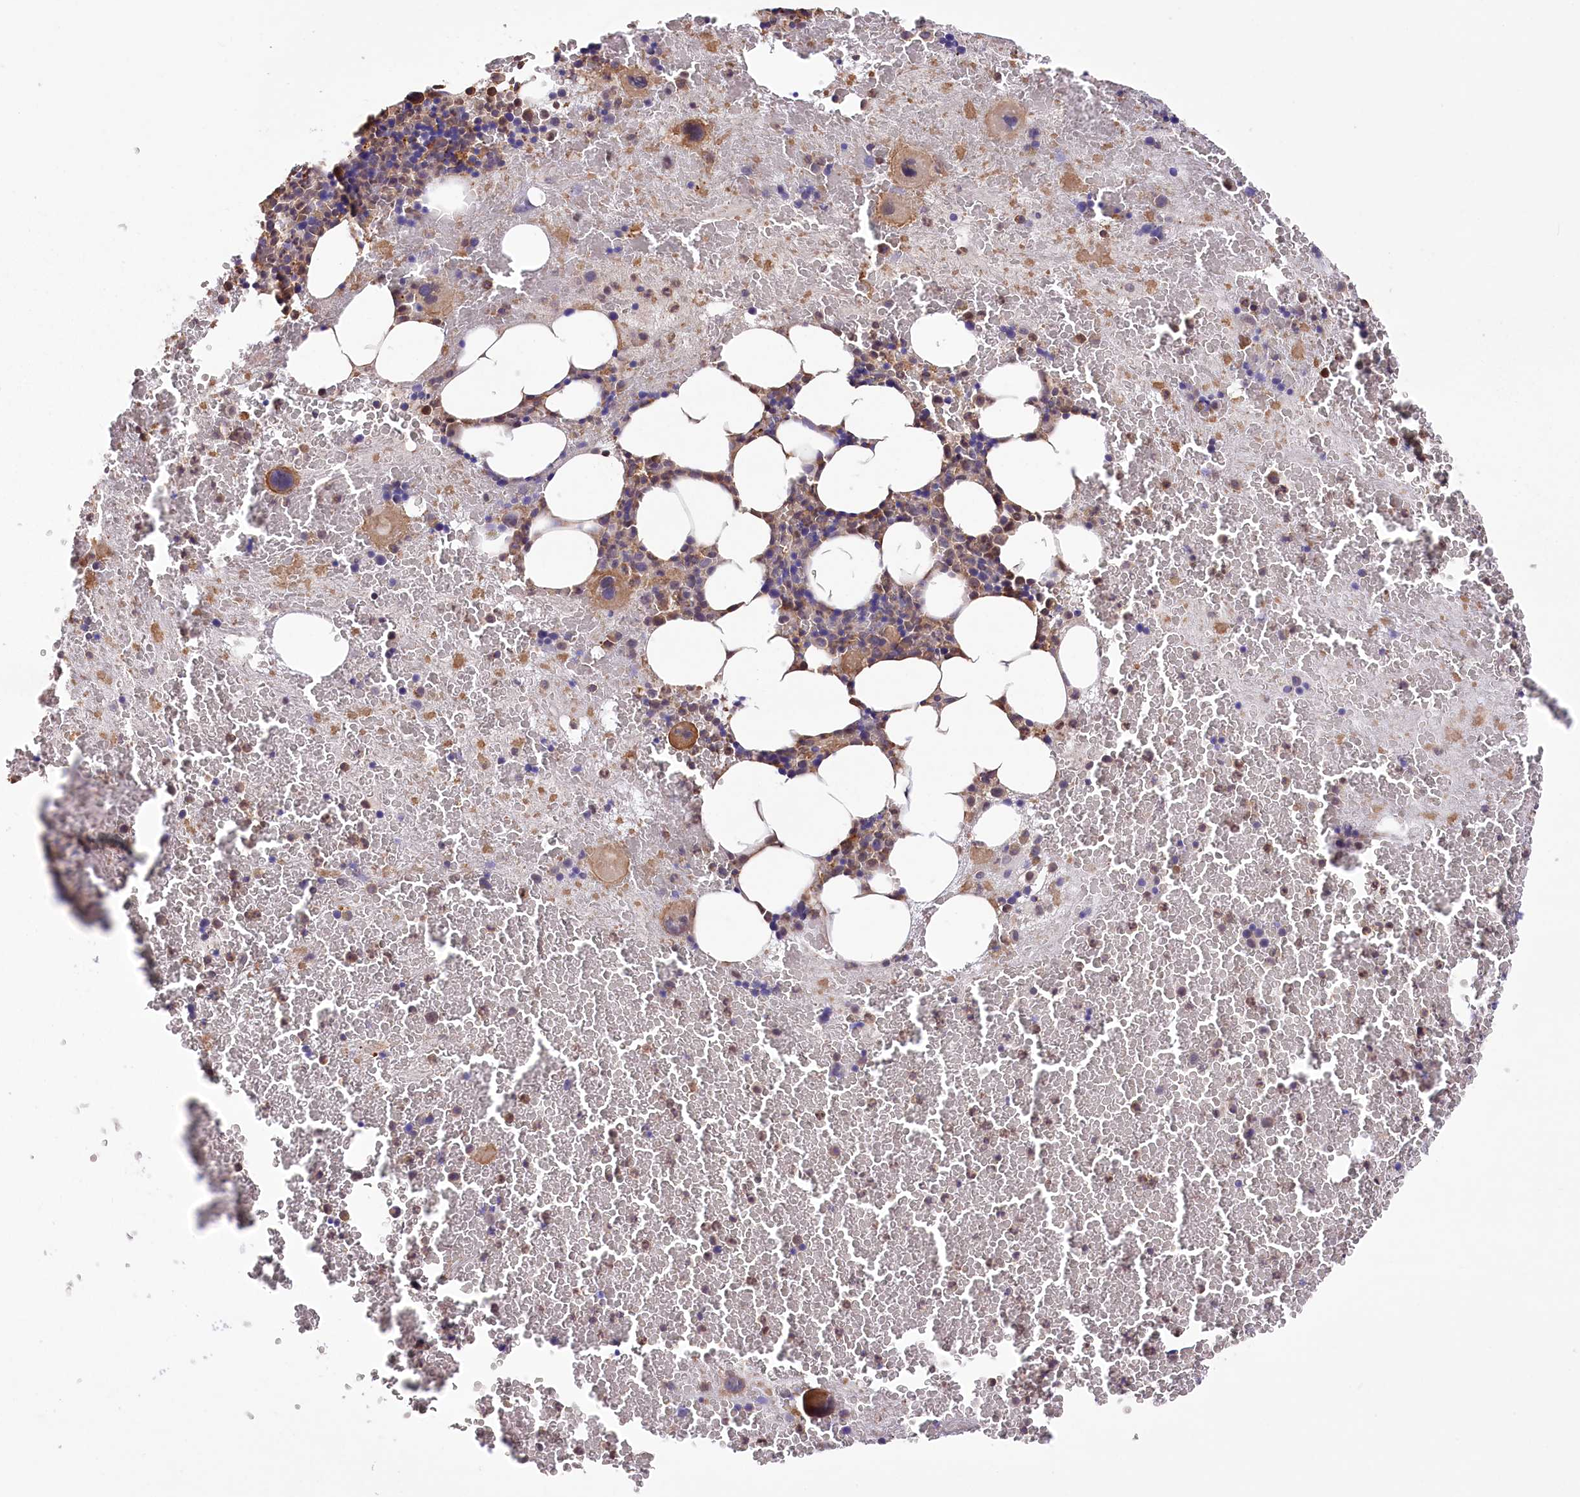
{"staining": {"intensity": "moderate", "quantity": "<25%", "location": "cytoplasmic/membranous"}, "tissue": "bone marrow", "cell_type": "Hematopoietic cells", "image_type": "normal", "snomed": [{"axis": "morphology", "description": "Normal tissue, NOS"}, {"axis": "topography", "description": "Bone marrow"}], "caption": "Brown immunohistochemical staining in benign human bone marrow demonstrates moderate cytoplasmic/membranous staining in about <25% of hematopoietic cells.", "gene": "DPP3", "patient": {"sex": "male", "age": 36}}